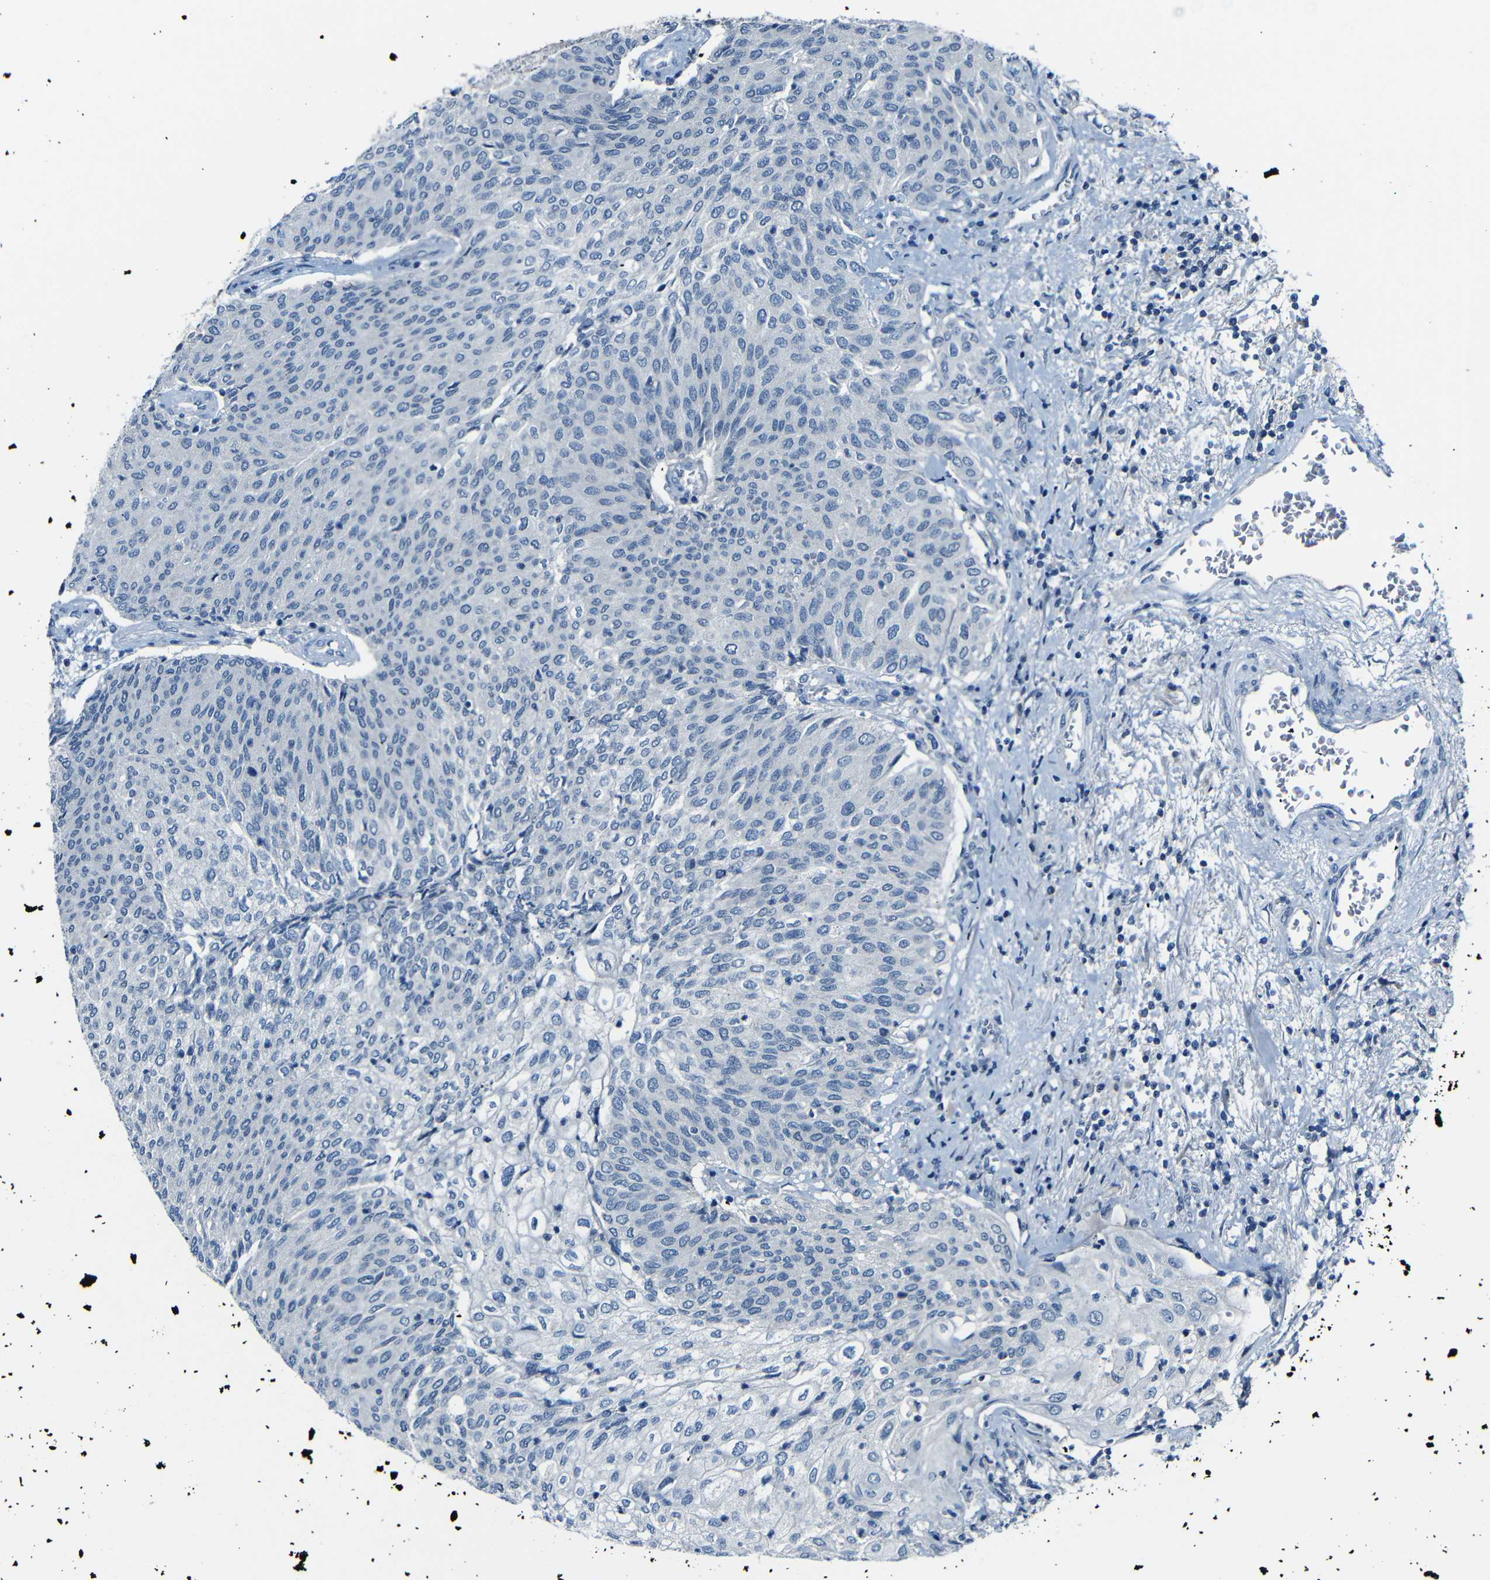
{"staining": {"intensity": "negative", "quantity": "none", "location": "none"}, "tissue": "urothelial cancer", "cell_type": "Tumor cells", "image_type": "cancer", "snomed": [{"axis": "morphology", "description": "Urothelial carcinoma, Low grade"}, {"axis": "topography", "description": "Urinary bladder"}], "caption": "Photomicrograph shows no protein staining in tumor cells of urothelial cancer tissue. (DAB immunohistochemistry with hematoxylin counter stain).", "gene": "ANK3", "patient": {"sex": "female", "age": 79}}